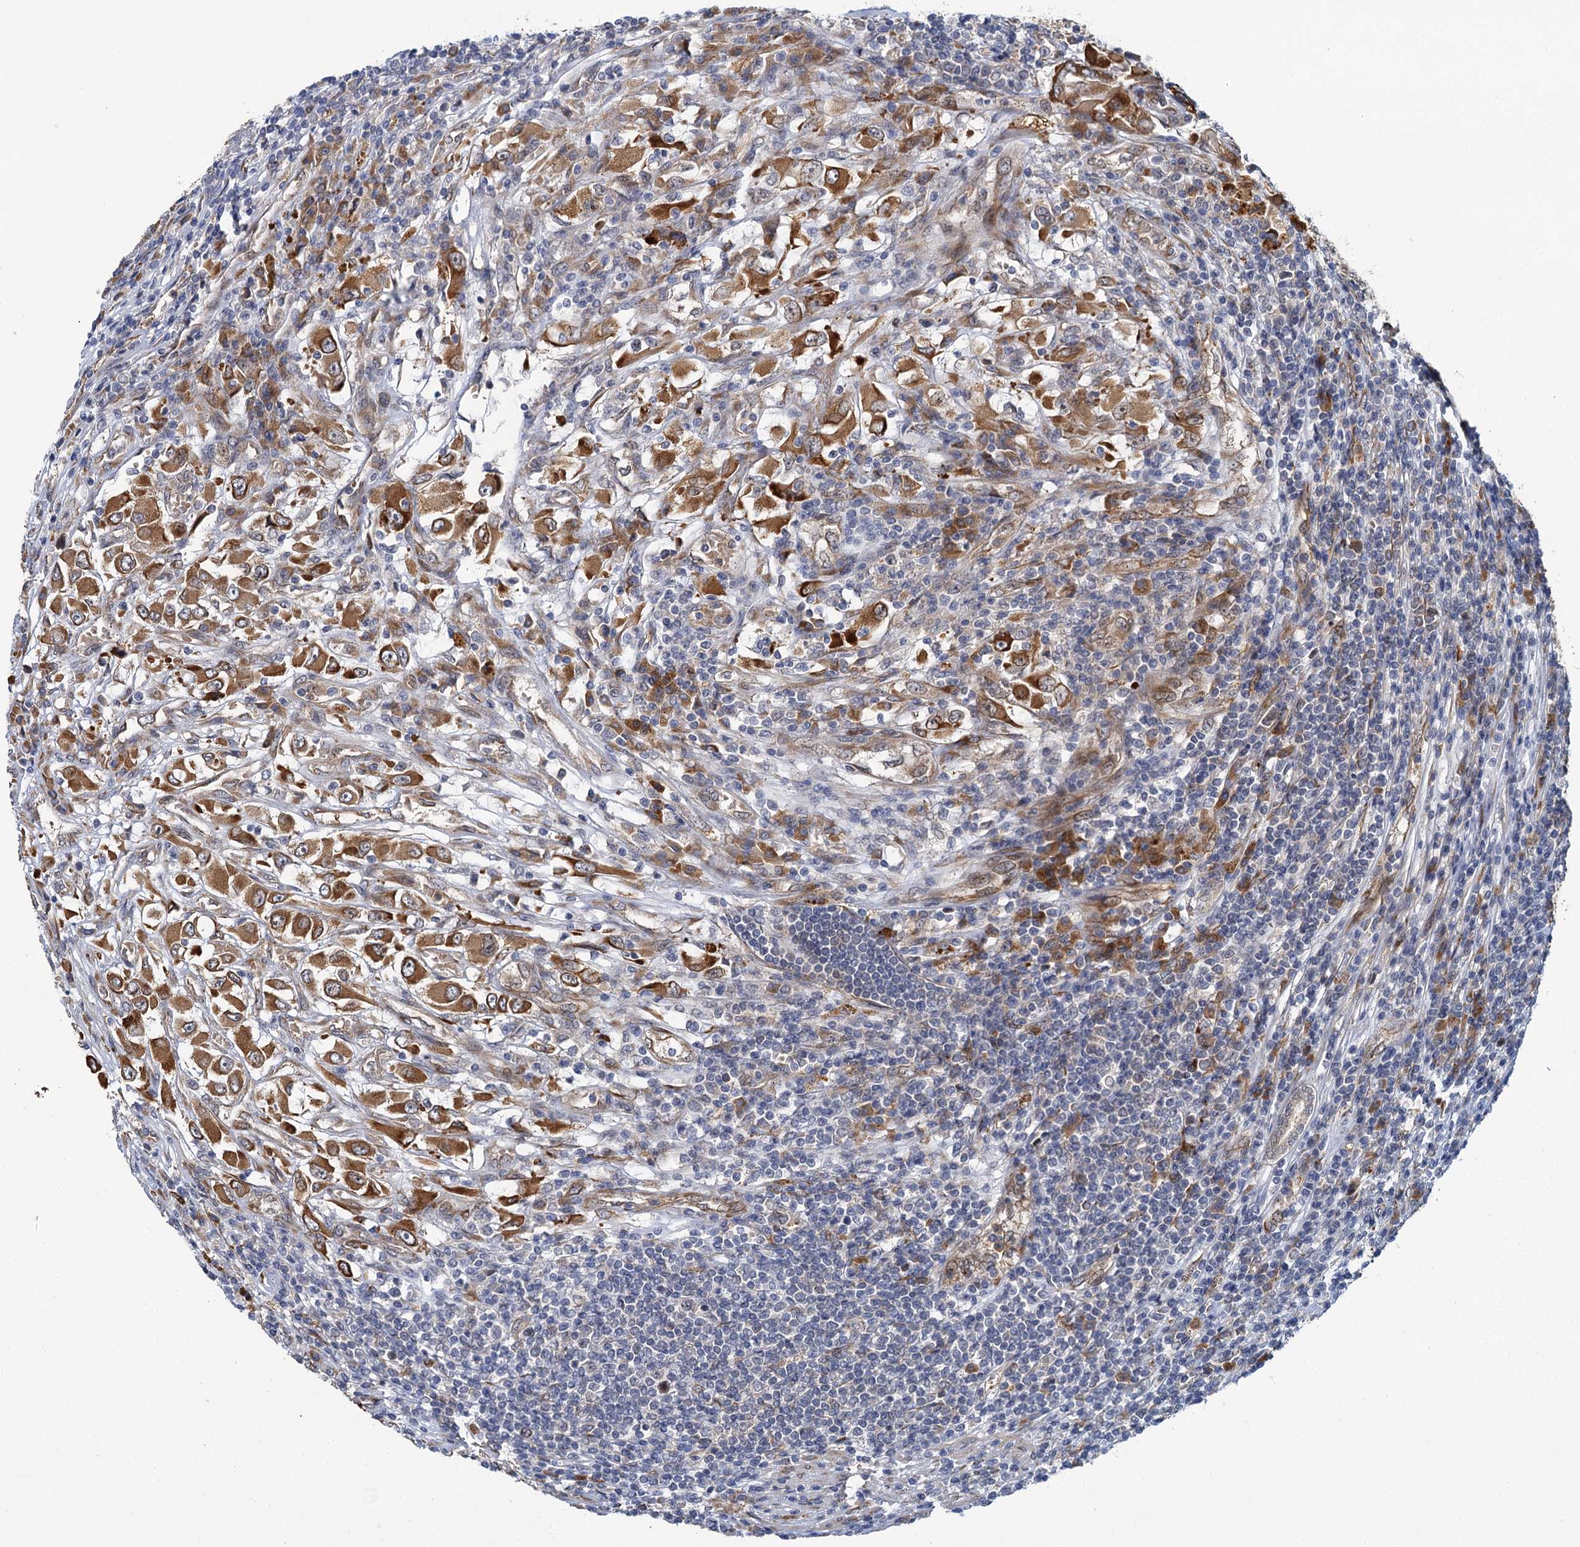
{"staining": {"intensity": "moderate", "quantity": ">75%", "location": "cytoplasmic/membranous"}, "tissue": "renal cancer", "cell_type": "Tumor cells", "image_type": "cancer", "snomed": [{"axis": "morphology", "description": "Adenocarcinoma, NOS"}, {"axis": "topography", "description": "Kidney"}], "caption": "High-power microscopy captured an immunohistochemistry image of adenocarcinoma (renal), revealing moderate cytoplasmic/membranous expression in approximately >75% of tumor cells. (IHC, brightfield microscopy, high magnification).", "gene": "APBA2", "patient": {"sex": "female", "age": 52}}